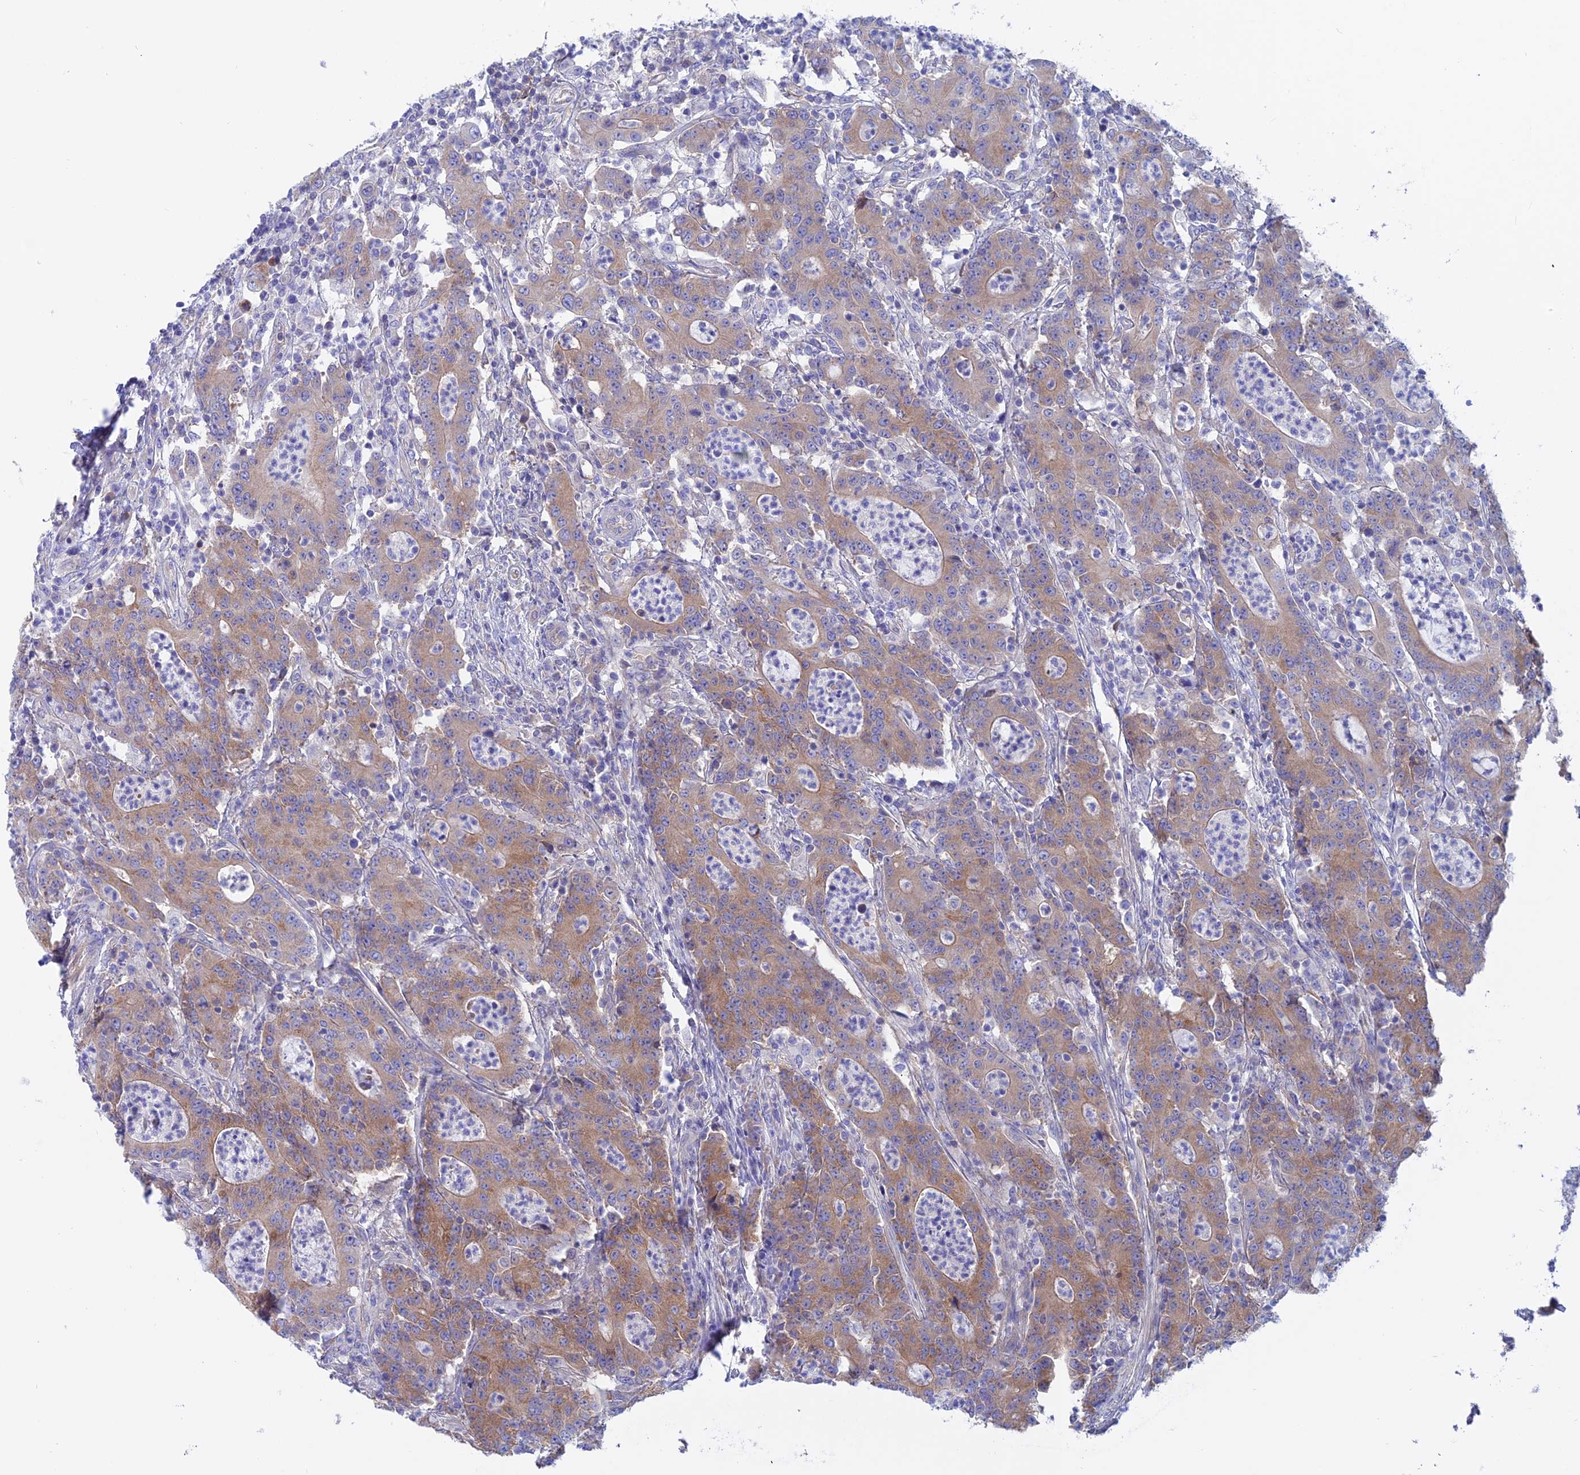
{"staining": {"intensity": "moderate", "quantity": ">75%", "location": "cytoplasmic/membranous"}, "tissue": "colorectal cancer", "cell_type": "Tumor cells", "image_type": "cancer", "snomed": [{"axis": "morphology", "description": "Adenocarcinoma, NOS"}, {"axis": "topography", "description": "Colon"}], "caption": "Immunohistochemical staining of colorectal adenocarcinoma exhibits medium levels of moderate cytoplasmic/membranous protein staining in approximately >75% of tumor cells.", "gene": "LZTFL1", "patient": {"sex": "male", "age": 83}}